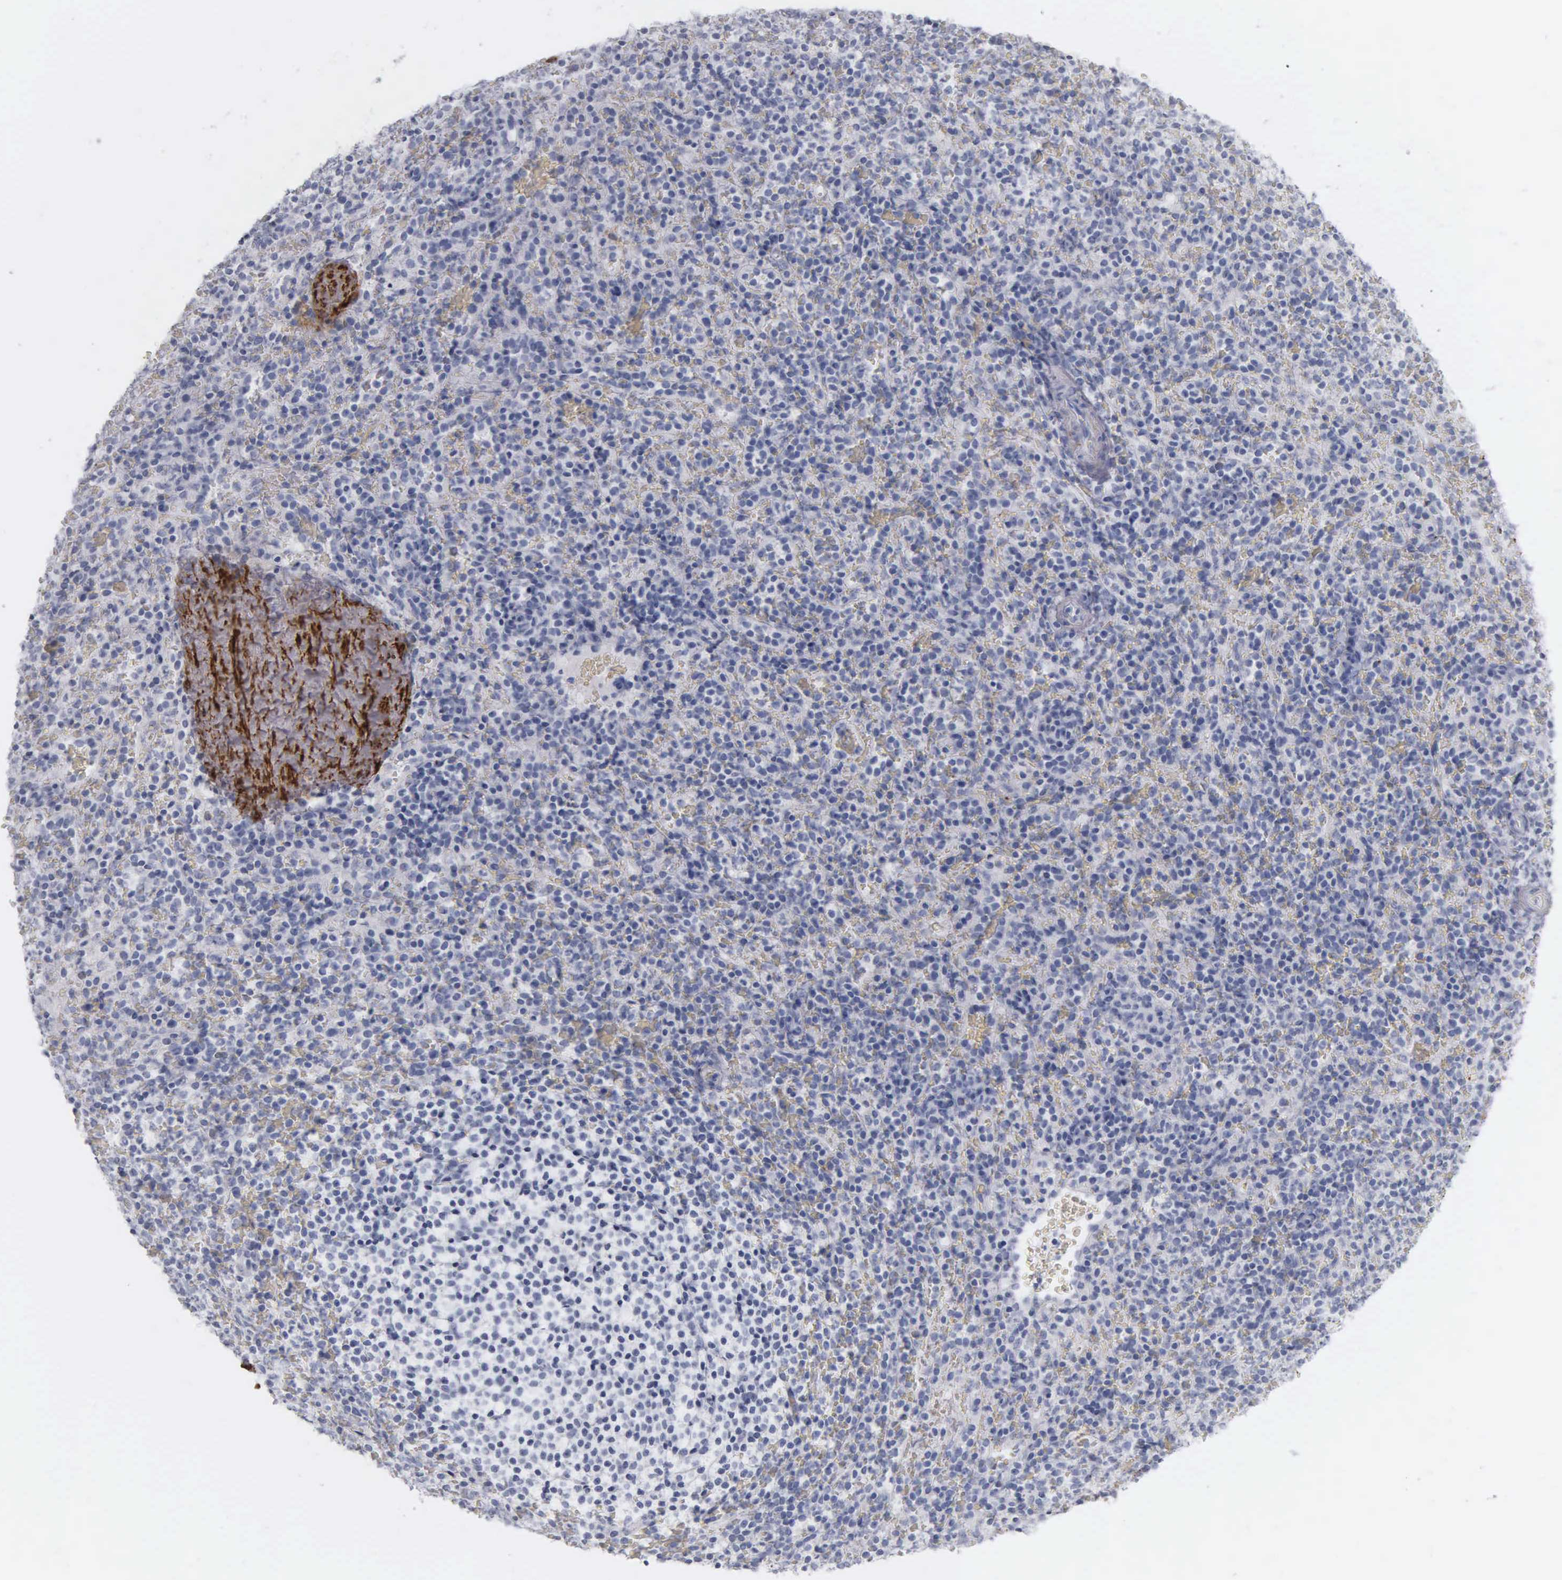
{"staining": {"intensity": "negative", "quantity": "none", "location": "none"}, "tissue": "spleen", "cell_type": "Cells in red pulp", "image_type": "normal", "snomed": [{"axis": "morphology", "description": "Normal tissue, NOS"}, {"axis": "topography", "description": "Spleen"}], "caption": "This is a micrograph of IHC staining of benign spleen, which shows no staining in cells in red pulp. Nuclei are stained in blue.", "gene": "DES", "patient": {"sex": "female", "age": 21}}